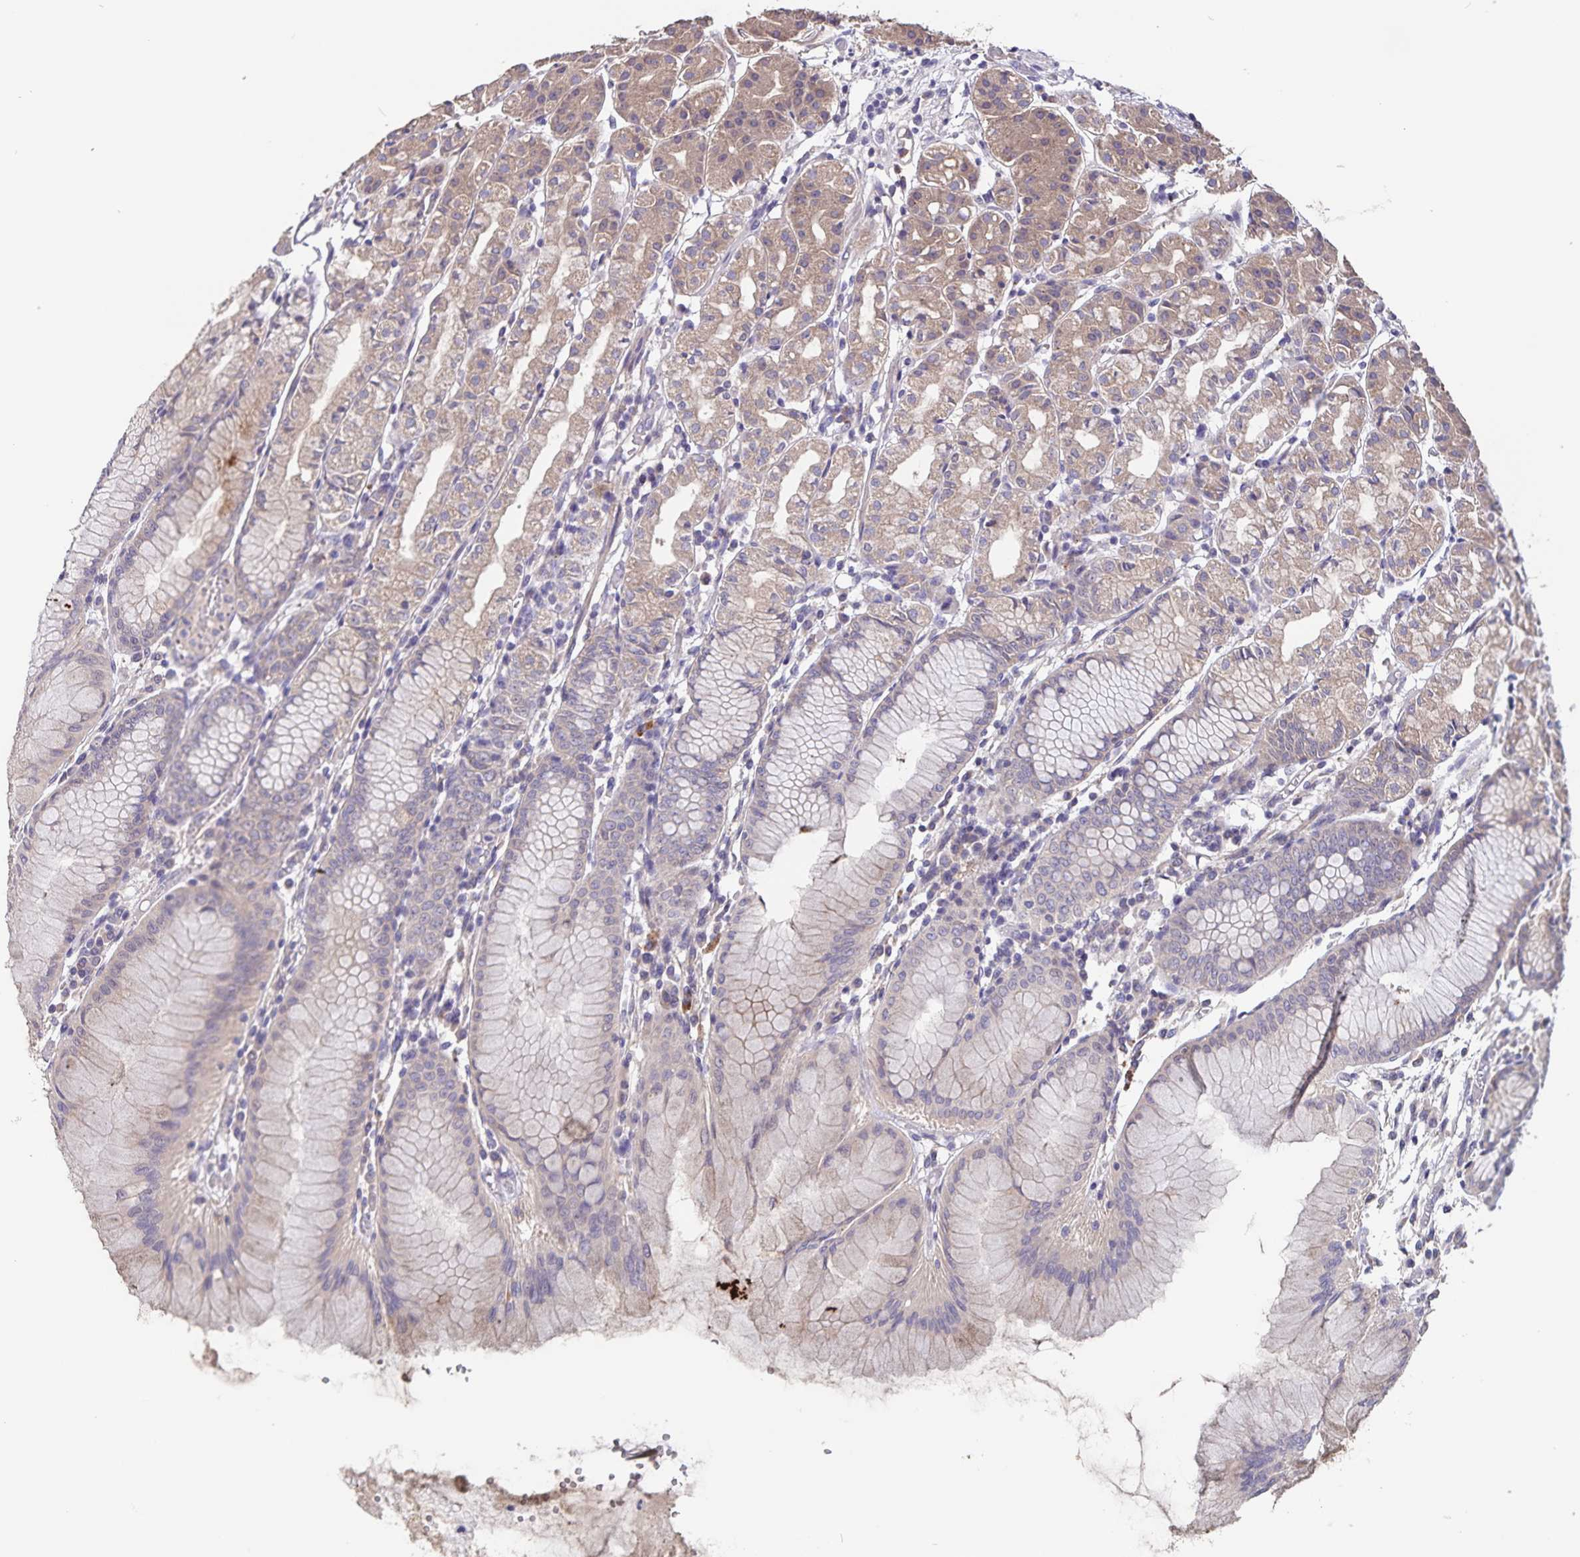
{"staining": {"intensity": "moderate", "quantity": "25%-75%", "location": "cytoplasmic/membranous"}, "tissue": "stomach", "cell_type": "Glandular cells", "image_type": "normal", "snomed": [{"axis": "morphology", "description": "Normal tissue, NOS"}, {"axis": "topography", "description": "Stomach"}], "caption": "Moderate cytoplasmic/membranous protein staining is present in approximately 25%-75% of glandular cells in stomach.", "gene": "FBXL16", "patient": {"sex": "female", "age": 57}}